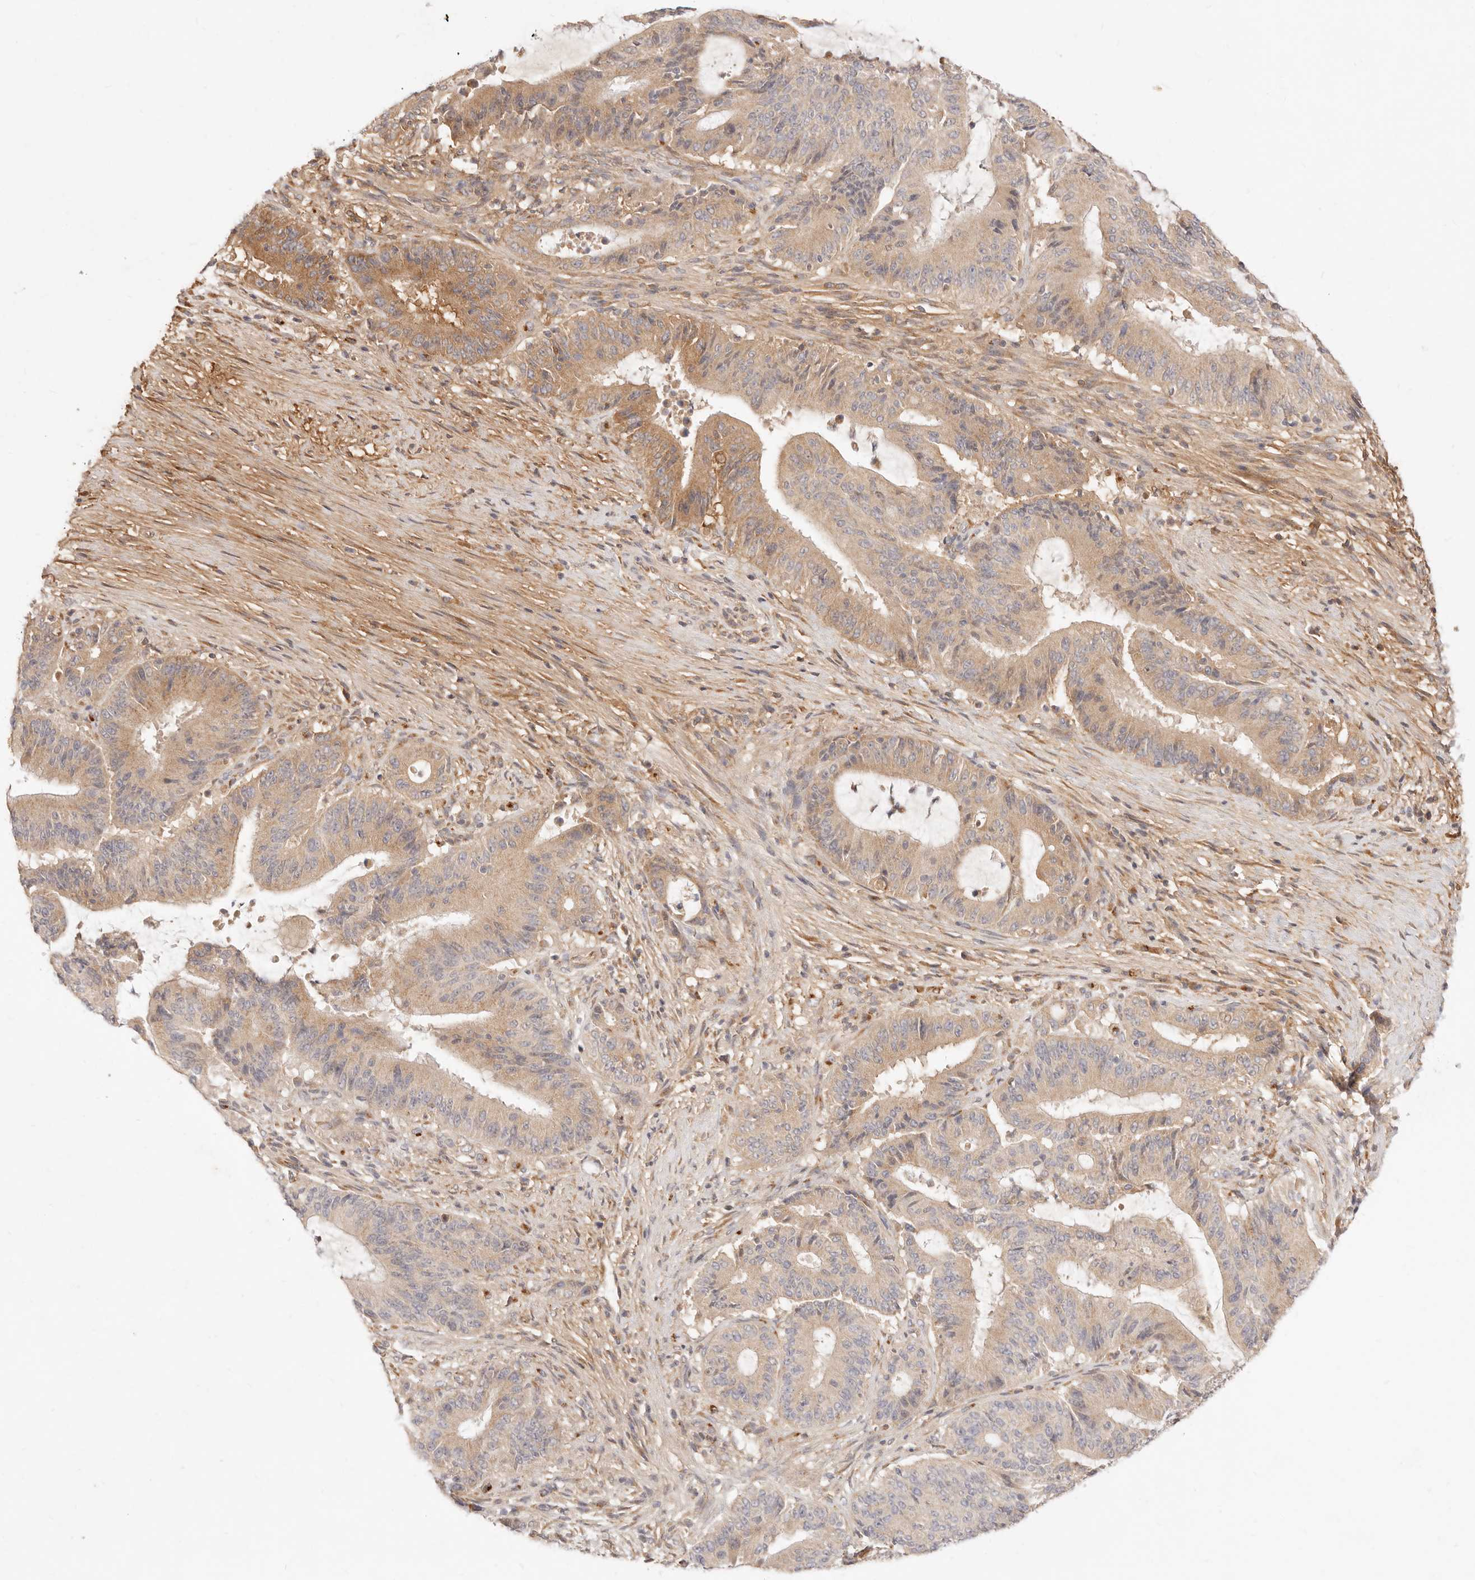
{"staining": {"intensity": "weak", "quantity": ">75%", "location": "cytoplasmic/membranous"}, "tissue": "liver cancer", "cell_type": "Tumor cells", "image_type": "cancer", "snomed": [{"axis": "morphology", "description": "Normal tissue, NOS"}, {"axis": "morphology", "description": "Cholangiocarcinoma"}, {"axis": "topography", "description": "Liver"}, {"axis": "topography", "description": "Peripheral nerve tissue"}], "caption": "Tumor cells show low levels of weak cytoplasmic/membranous staining in about >75% of cells in human liver cancer.", "gene": "UBXN10", "patient": {"sex": "female", "age": 73}}